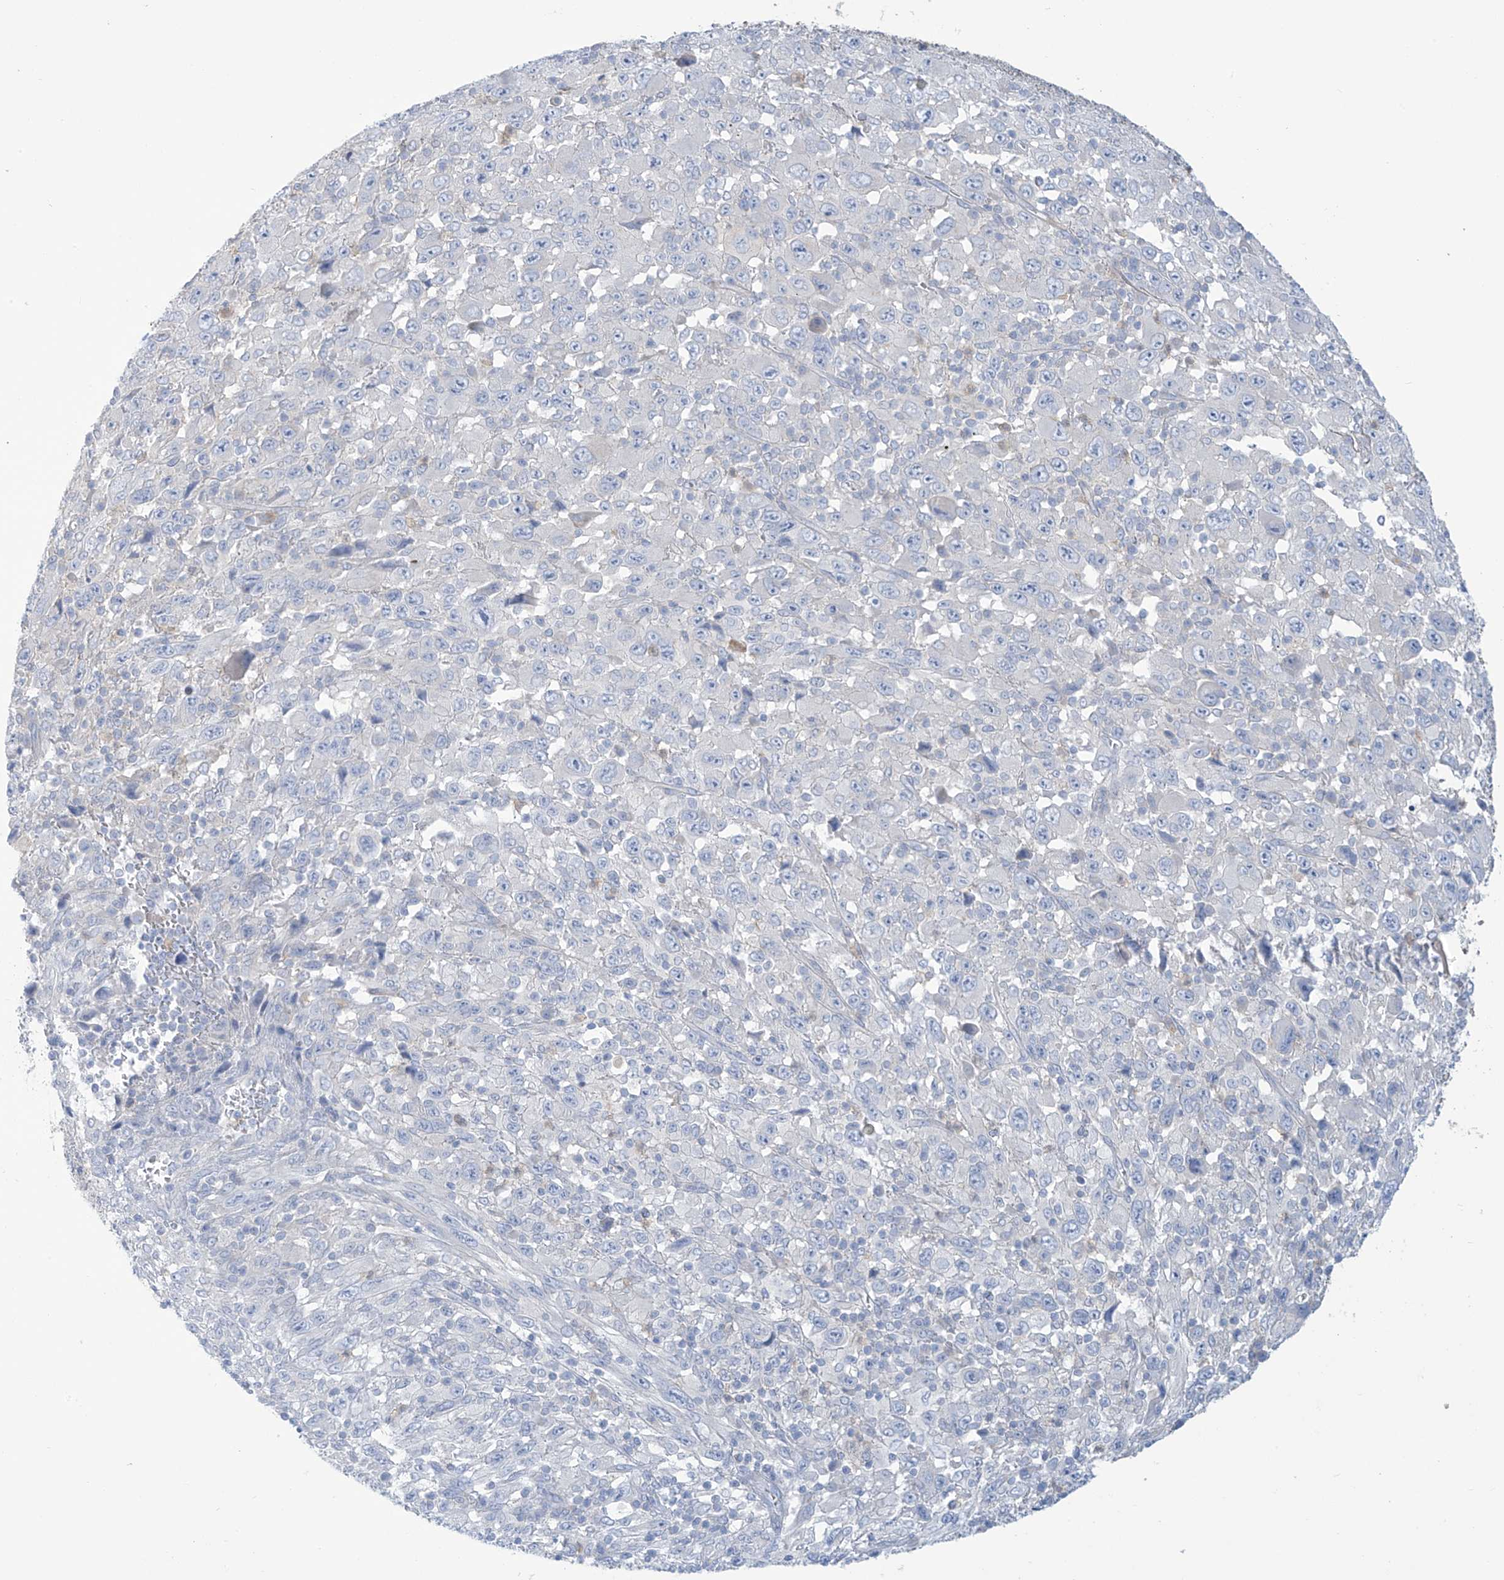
{"staining": {"intensity": "negative", "quantity": "none", "location": "none"}, "tissue": "melanoma", "cell_type": "Tumor cells", "image_type": "cancer", "snomed": [{"axis": "morphology", "description": "Malignant melanoma, Metastatic site"}, {"axis": "topography", "description": "Skin"}], "caption": "Immunohistochemistry (IHC) of melanoma exhibits no expression in tumor cells.", "gene": "FABP2", "patient": {"sex": "female", "age": 56}}